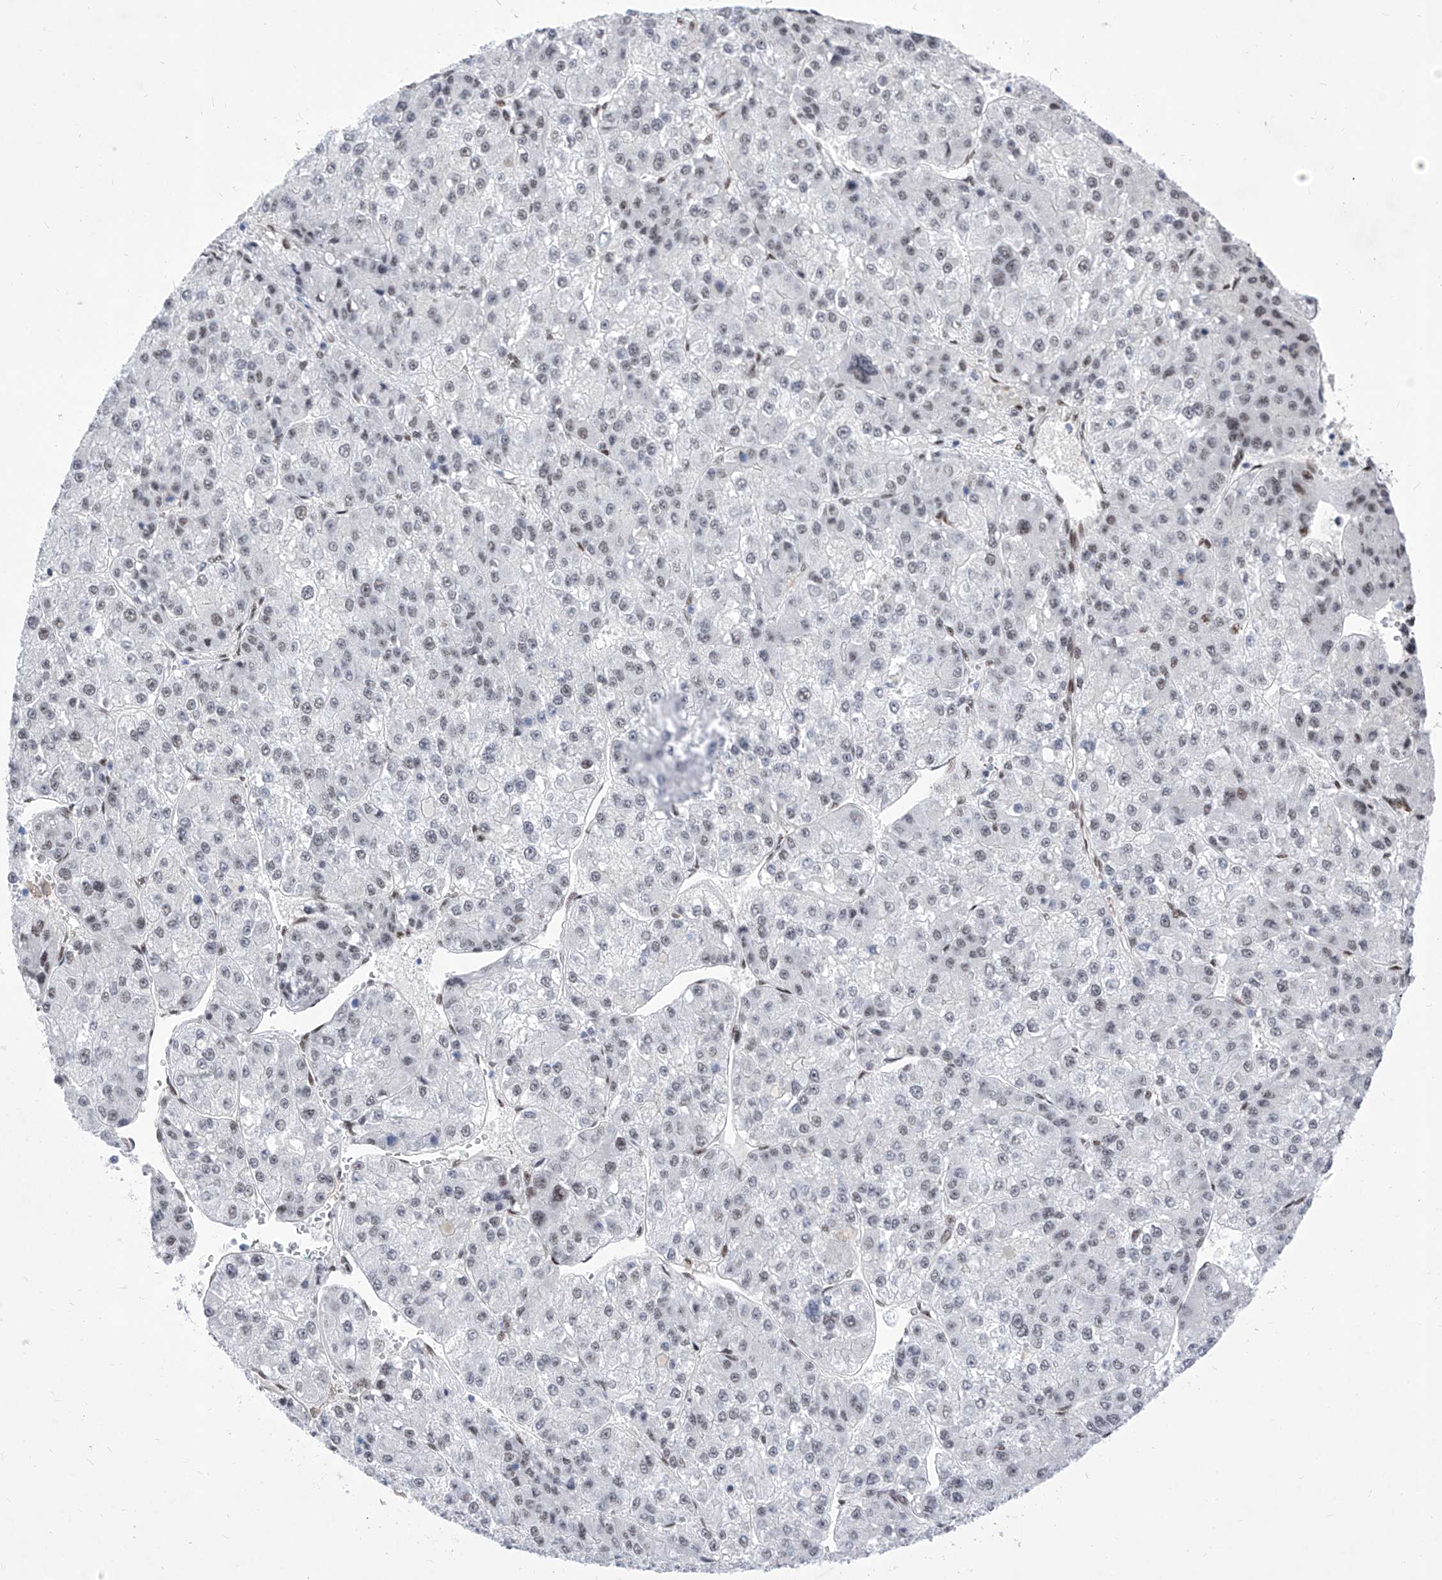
{"staining": {"intensity": "weak", "quantity": "<25%", "location": "nuclear"}, "tissue": "liver cancer", "cell_type": "Tumor cells", "image_type": "cancer", "snomed": [{"axis": "morphology", "description": "Carcinoma, Hepatocellular, NOS"}, {"axis": "topography", "description": "Liver"}], "caption": "DAB immunohistochemical staining of liver hepatocellular carcinoma reveals no significant staining in tumor cells.", "gene": "ATN1", "patient": {"sex": "female", "age": 73}}